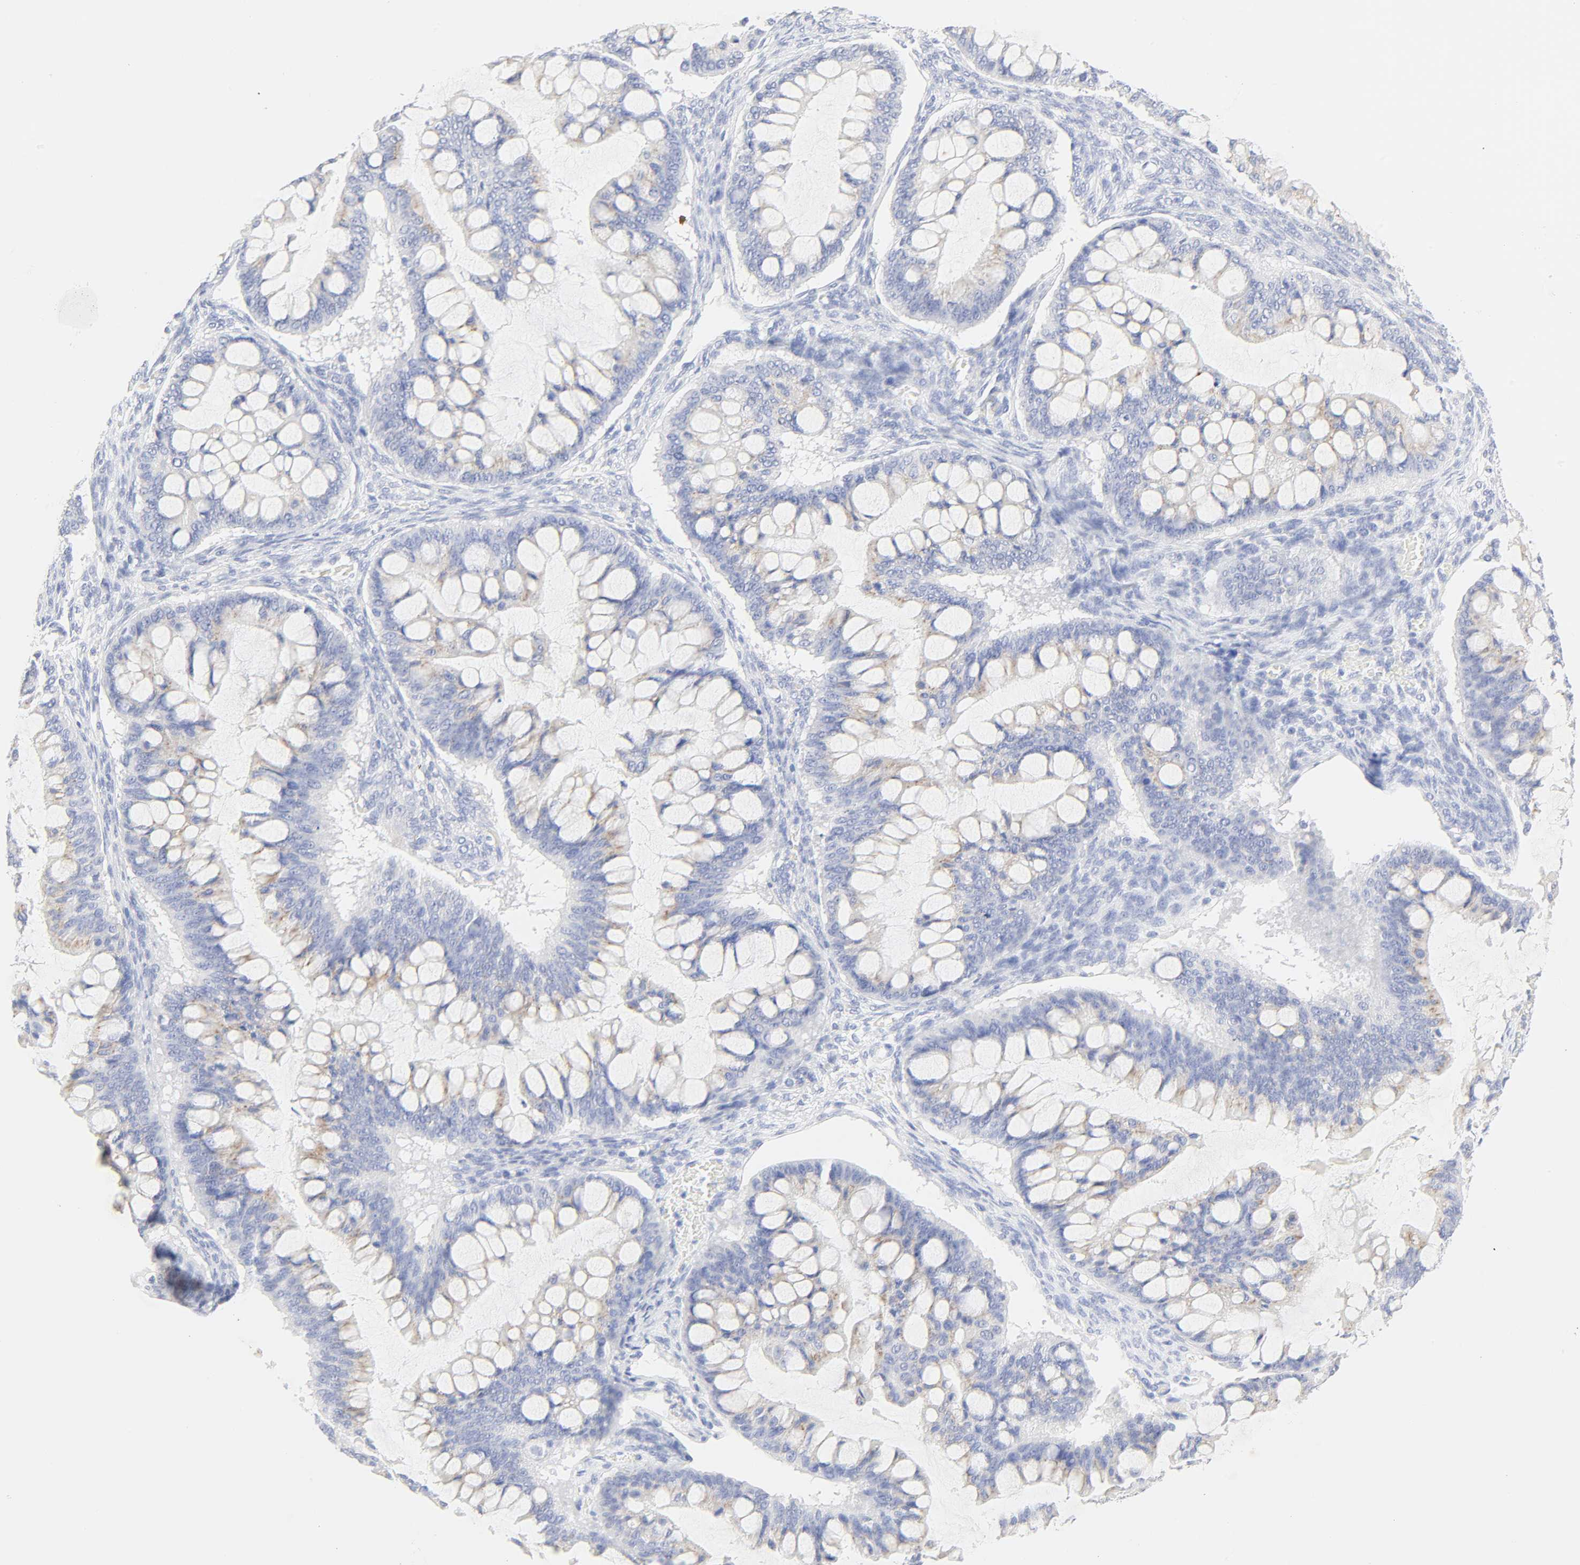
{"staining": {"intensity": "weak", "quantity": "25%-75%", "location": "cytoplasmic/membranous"}, "tissue": "ovarian cancer", "cell_type": "Tumor cells", "image_type": "cancer", "snomed": [{"axis": "morphology", "description": "Cystadenocarcinoma, mucinous, NOS"}, {"axis": "topography", "description": "Ovary"}], "caption": "Ovarian cancer (mucinous cystadenocarcinoma) was stained to show a protein in brown. There is low levels of weak cytoplasmic/membranous positivity in approximately 25%-75% of tumor cells.", "gene": "SLCO1B3", "patient": {"sex": "female", "age": 73}}